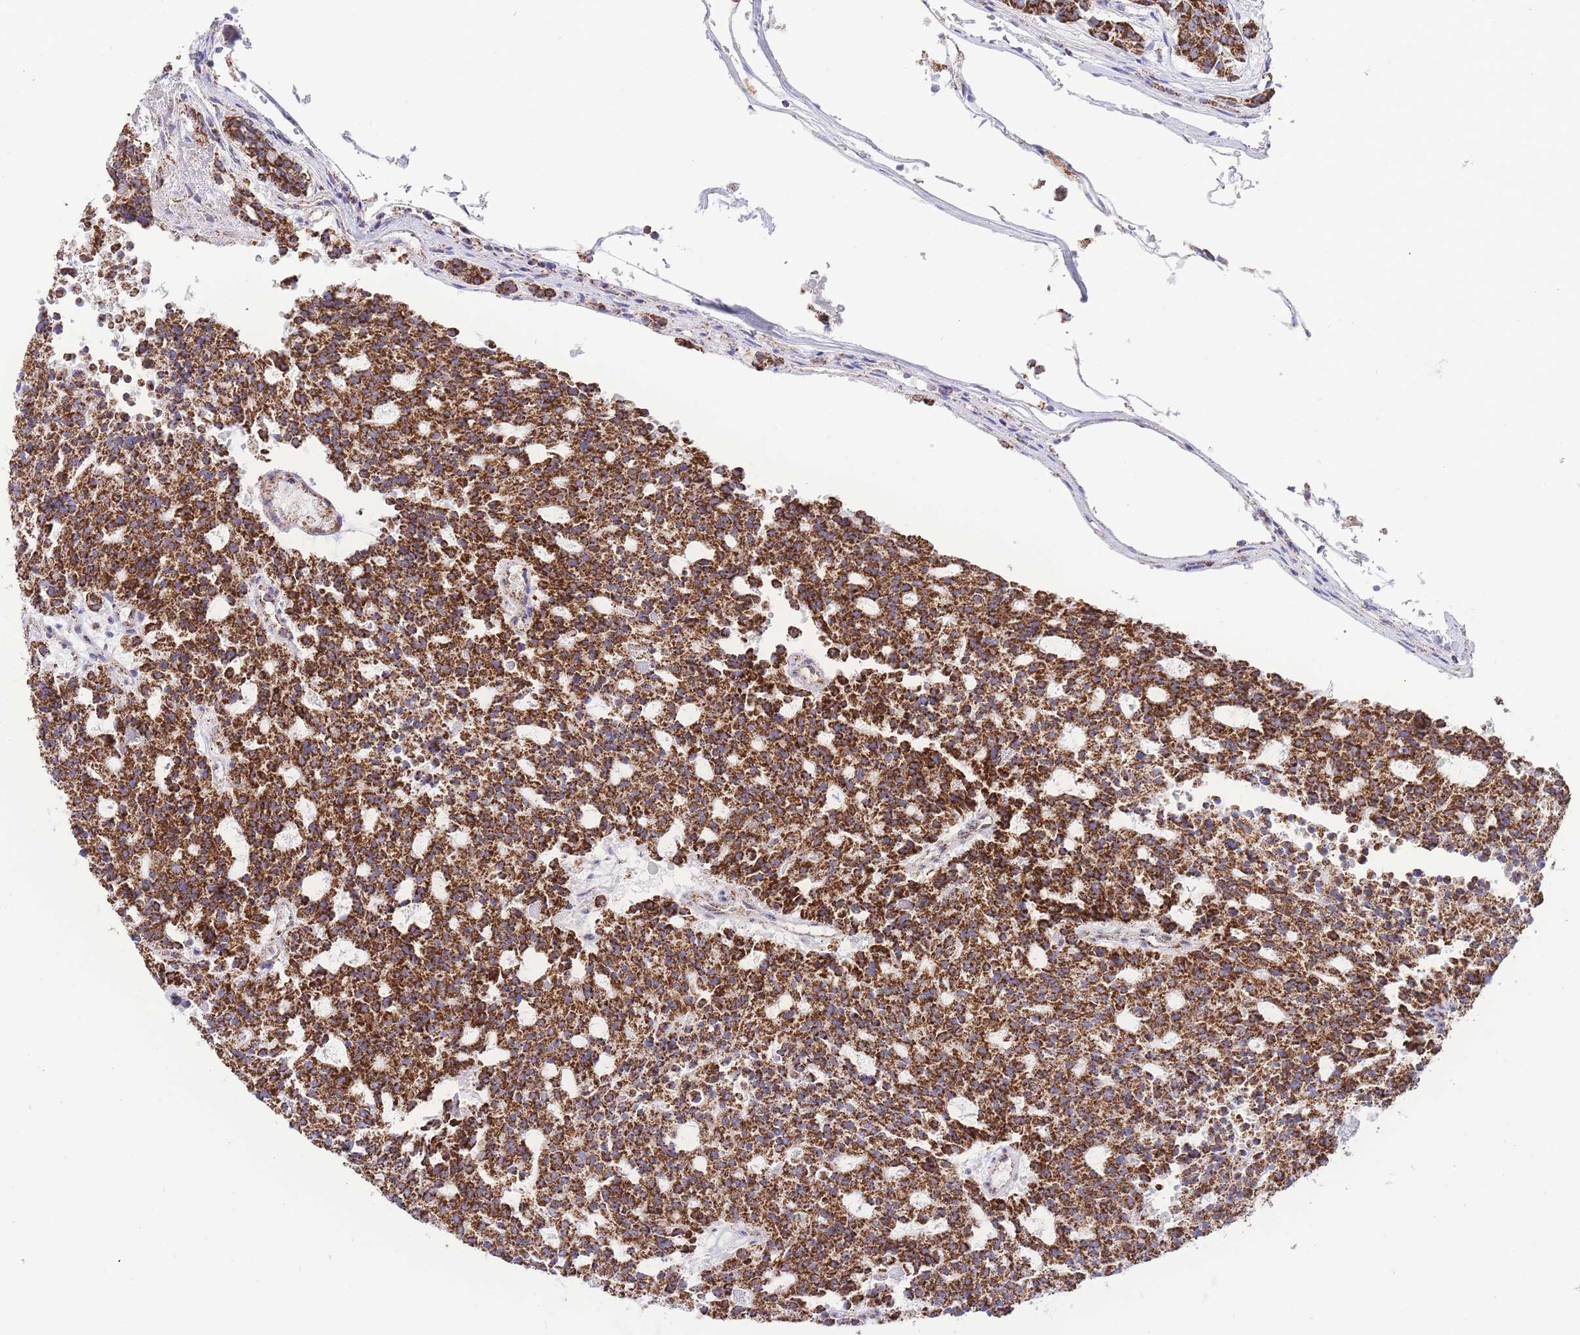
{"staining": {"intensity": "strong", "quantity": ">75%", "location": "nuclear"}, "tissue": "carcinoid", "cell_type": "Tumor cells", "image_type": "cancer", "snomed": [{"axis": "morphology", "description": "Carcinoid, malignant, NOS"}, {"axis": "topography", "description": "Pancreas"}], "caption": "A histopathology image showing strong nuclear positivity in about >75% of tumor cells in carcinoid (malignant), as visualized by brown immunohistochemical staining.", "gene": "GSTM1", "patient": {"sex": "female", "age": 54}}